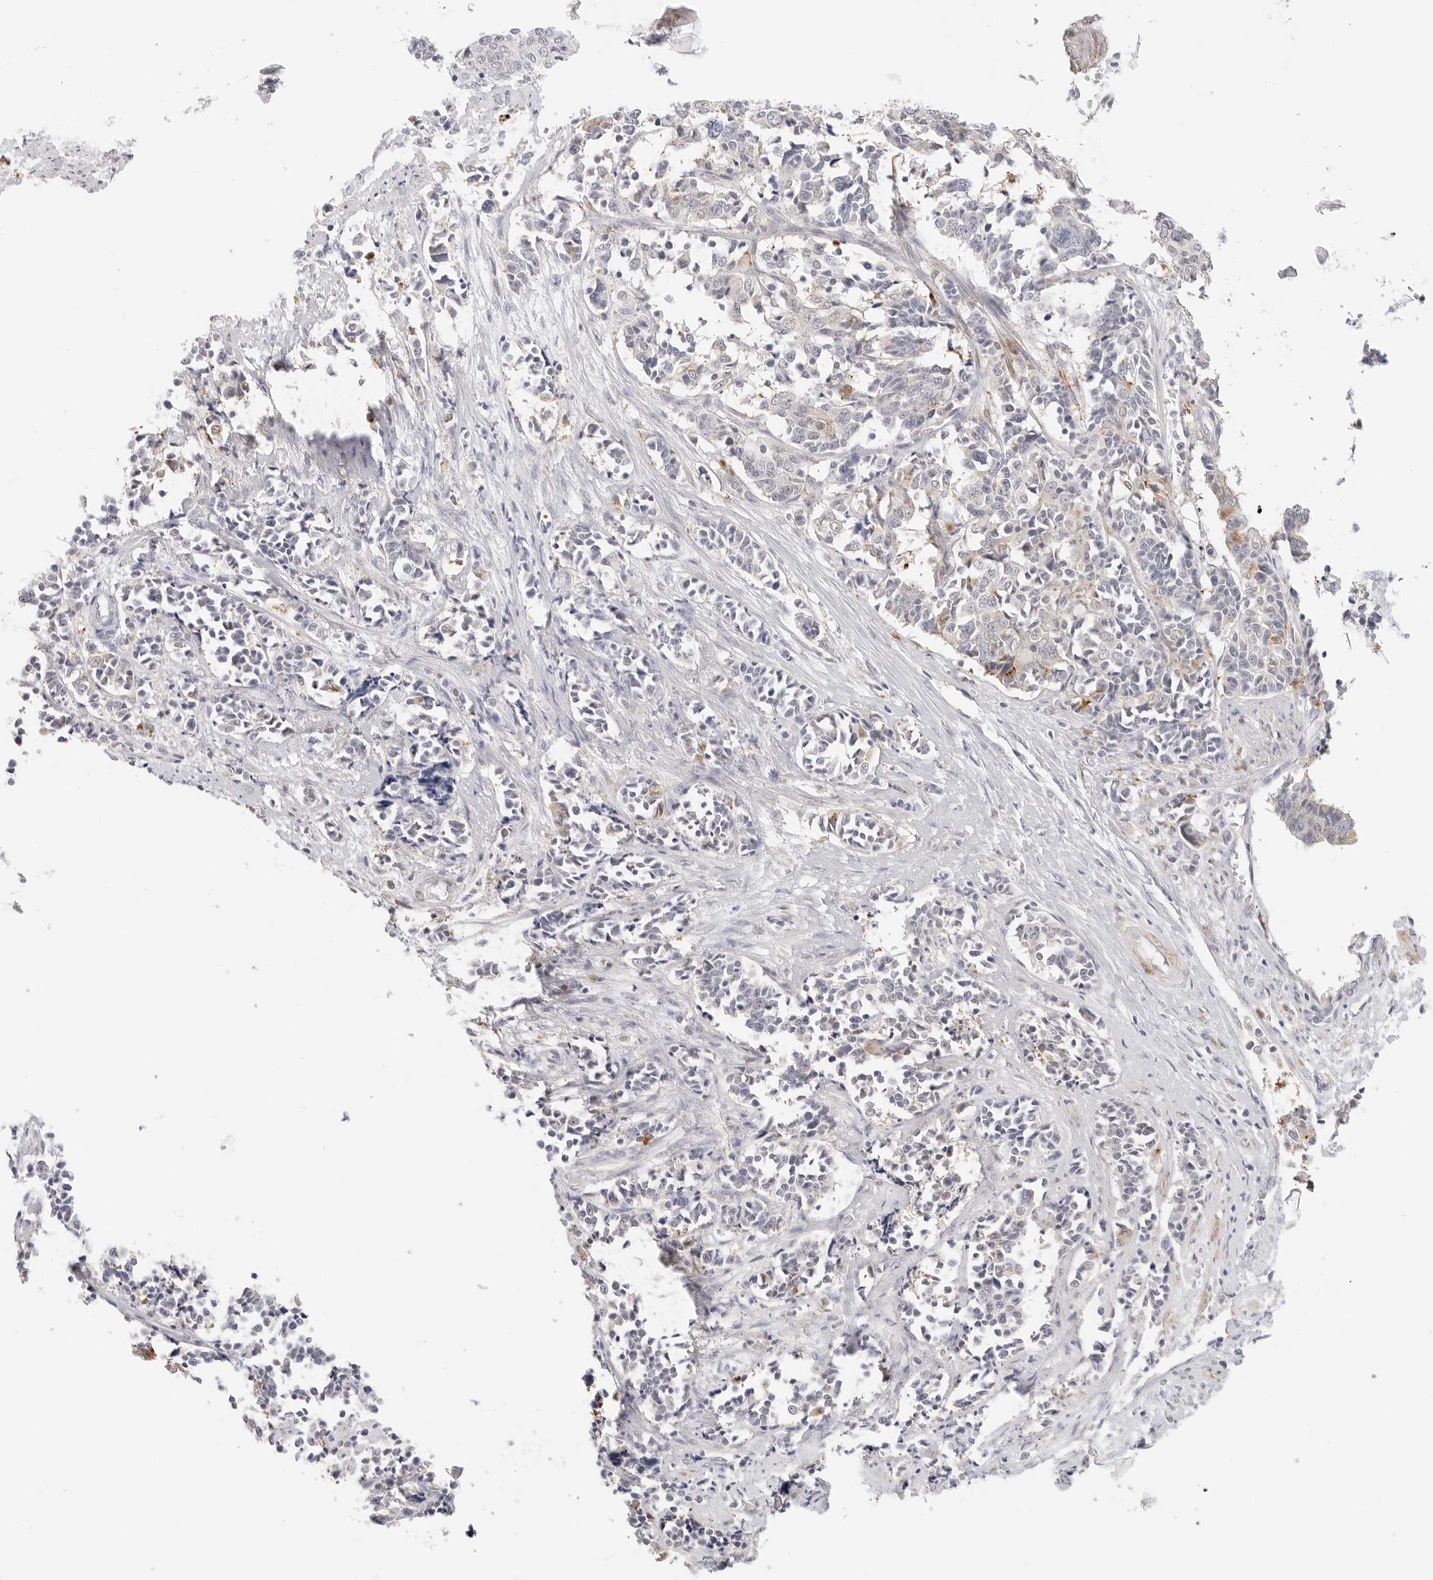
{"staining": {"intensity": "negative", "quantity": "none", "location": "none"}, "tissue": "cervical cancer", "cell_type": "Tumor cells", "image_type": "cancer", "snomed": [{"axis": "morphology", "description": "Normal tissue, NOS"}, {"axis": "morphology", "description": "Squamous cell carcinoma, NOS"}, {"axis": "topography", "description": "Cervix"}], "caption": "DAB immunohistochemical staining of cervical cancer exhibits no significant staining in tumor cells.", "gene": "PCDH19", "patient": {"sex": "female", "age": 35}}